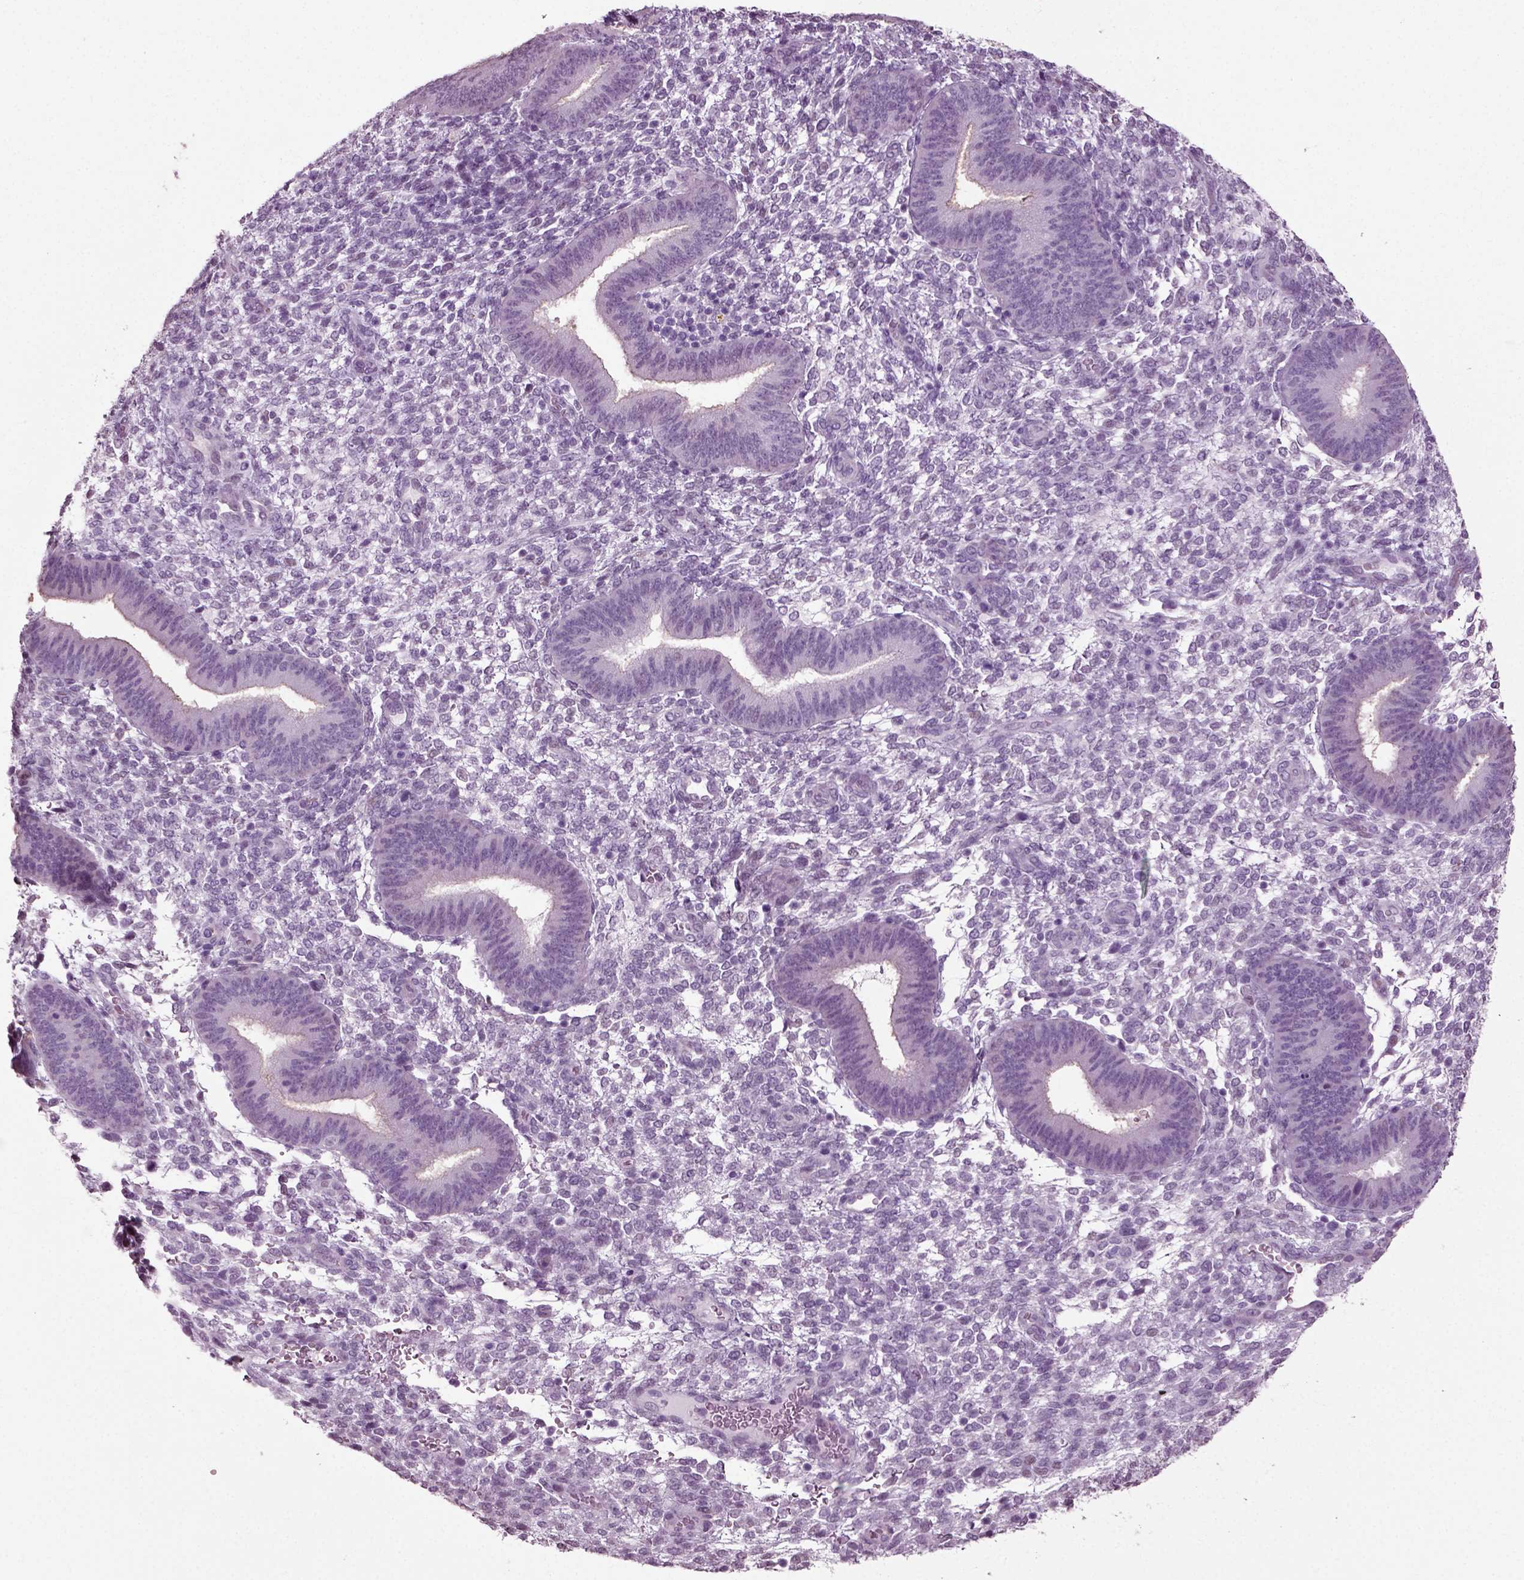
{"staining": {"intensity": "negative", "quantity": "none", "location": "none"}, "tissue": "endometrium", "cell_type": "Cells in endometrial stroma", "image_type": "normal", "snomed": [{"axis": "morphology", "description": "Normal tissue, NOS"}, {"axis": "topography", "description": "Endometrium"}], "caption": "This image is of unremarkable endometrium stained with immunohistochemistry (IHC) to label a protein in brown with the nuclei are counter-stained blue. There is no staining in cells in endometrial stroma.", "gene": "SLC26A8", "patient": {"sex": "female", "age": 39}}